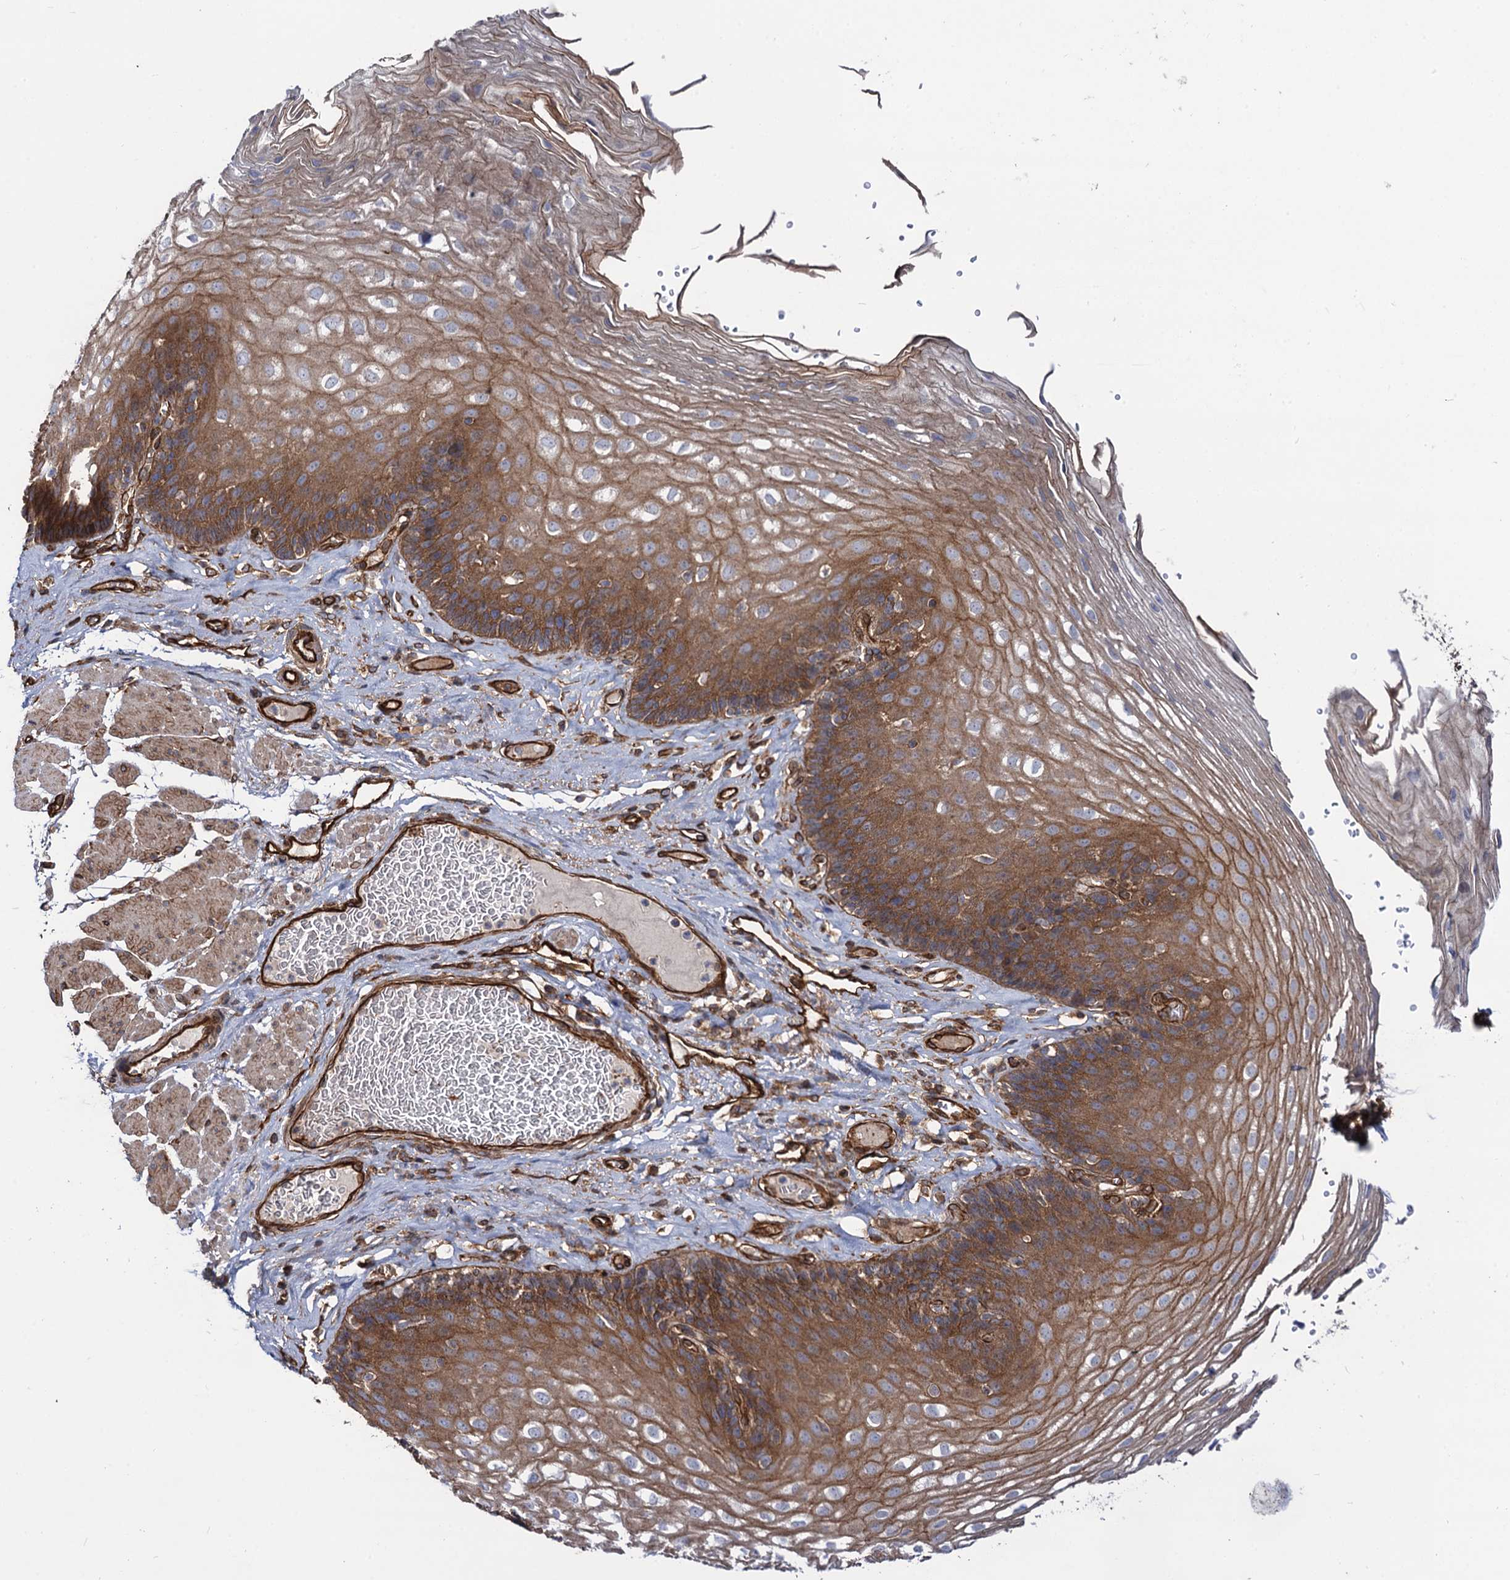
{"staining": {"intensity": "moderate", "quantity": ">75%", "location": "cytoplasmic/membranous"}, "tissue": "esophagus", "cell_type": "Squamous epithelial cells", "image_type": "normal", "snomed": [{"axis": "morphology", "description": "Normal tissue, NOS"}, {"axis": "topography", "description": "Esophagus"}], "caption": "Moderate cytoplasmic/membranous expression for a protein is appreciated in about >75% of squamous epithelial cells of normal esophagus using immunohistochemistry.", "gene": "CIP2A", "patient": {"sex": "female", "age": 66}}